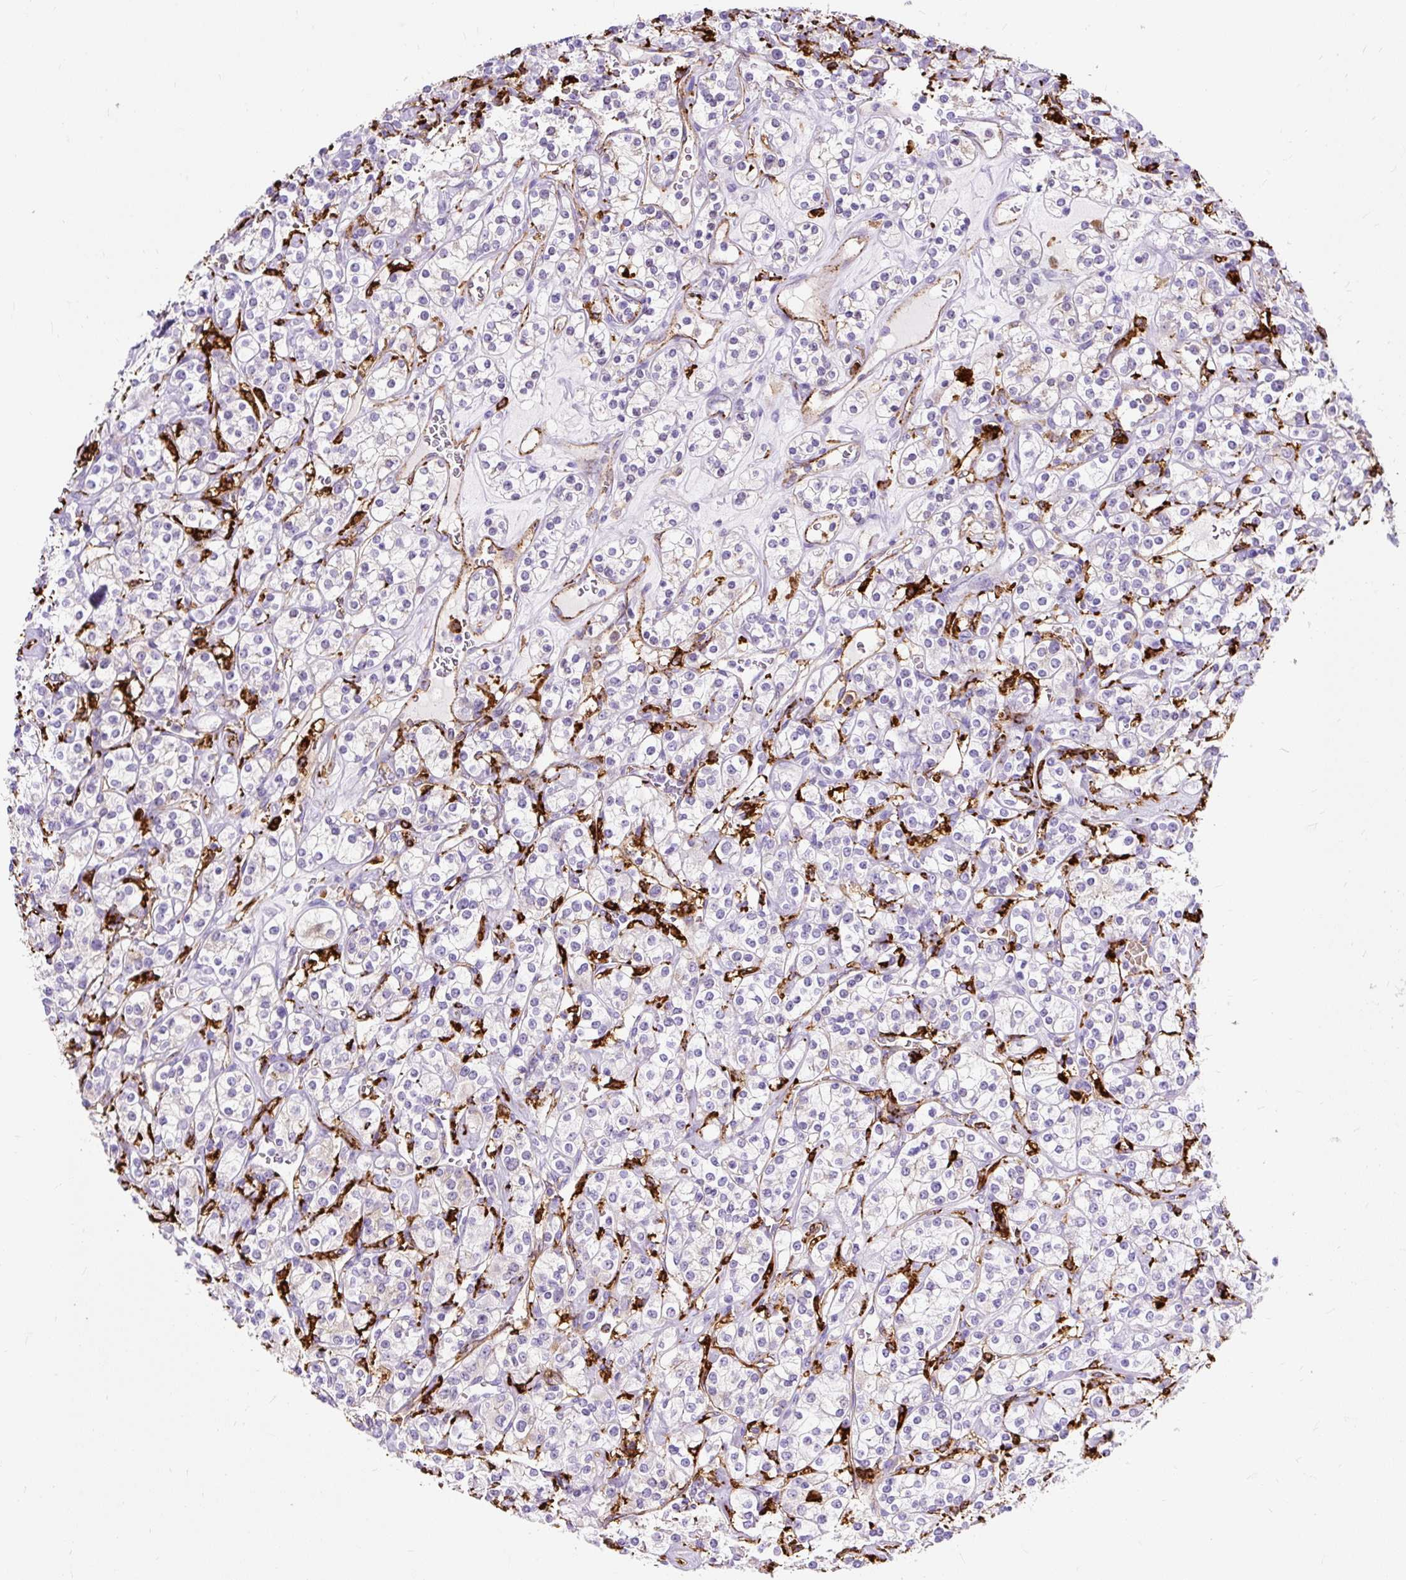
{"staining": {"intensity": "negative", "quantity": "none", "location": "none"}, "tissue": "renal cancer", "cell_type": "Tumor cells", "image_type": "cancer", "snomed": [{"axis": "morphology", "description": "Adenocarcinoma, NOS"}, {"axis": "topography", "description": "Kidney"}], "caption": "IHC micrograph of neoplastic tissue: human adenocarcinoma (renal) stained with DAB (3,3'-diaminobenzidine) exhibits no significant protein positivity in tumor cells.", "gene": "HLA-DRA", "patient": {"sex": "male", "age": 77}}